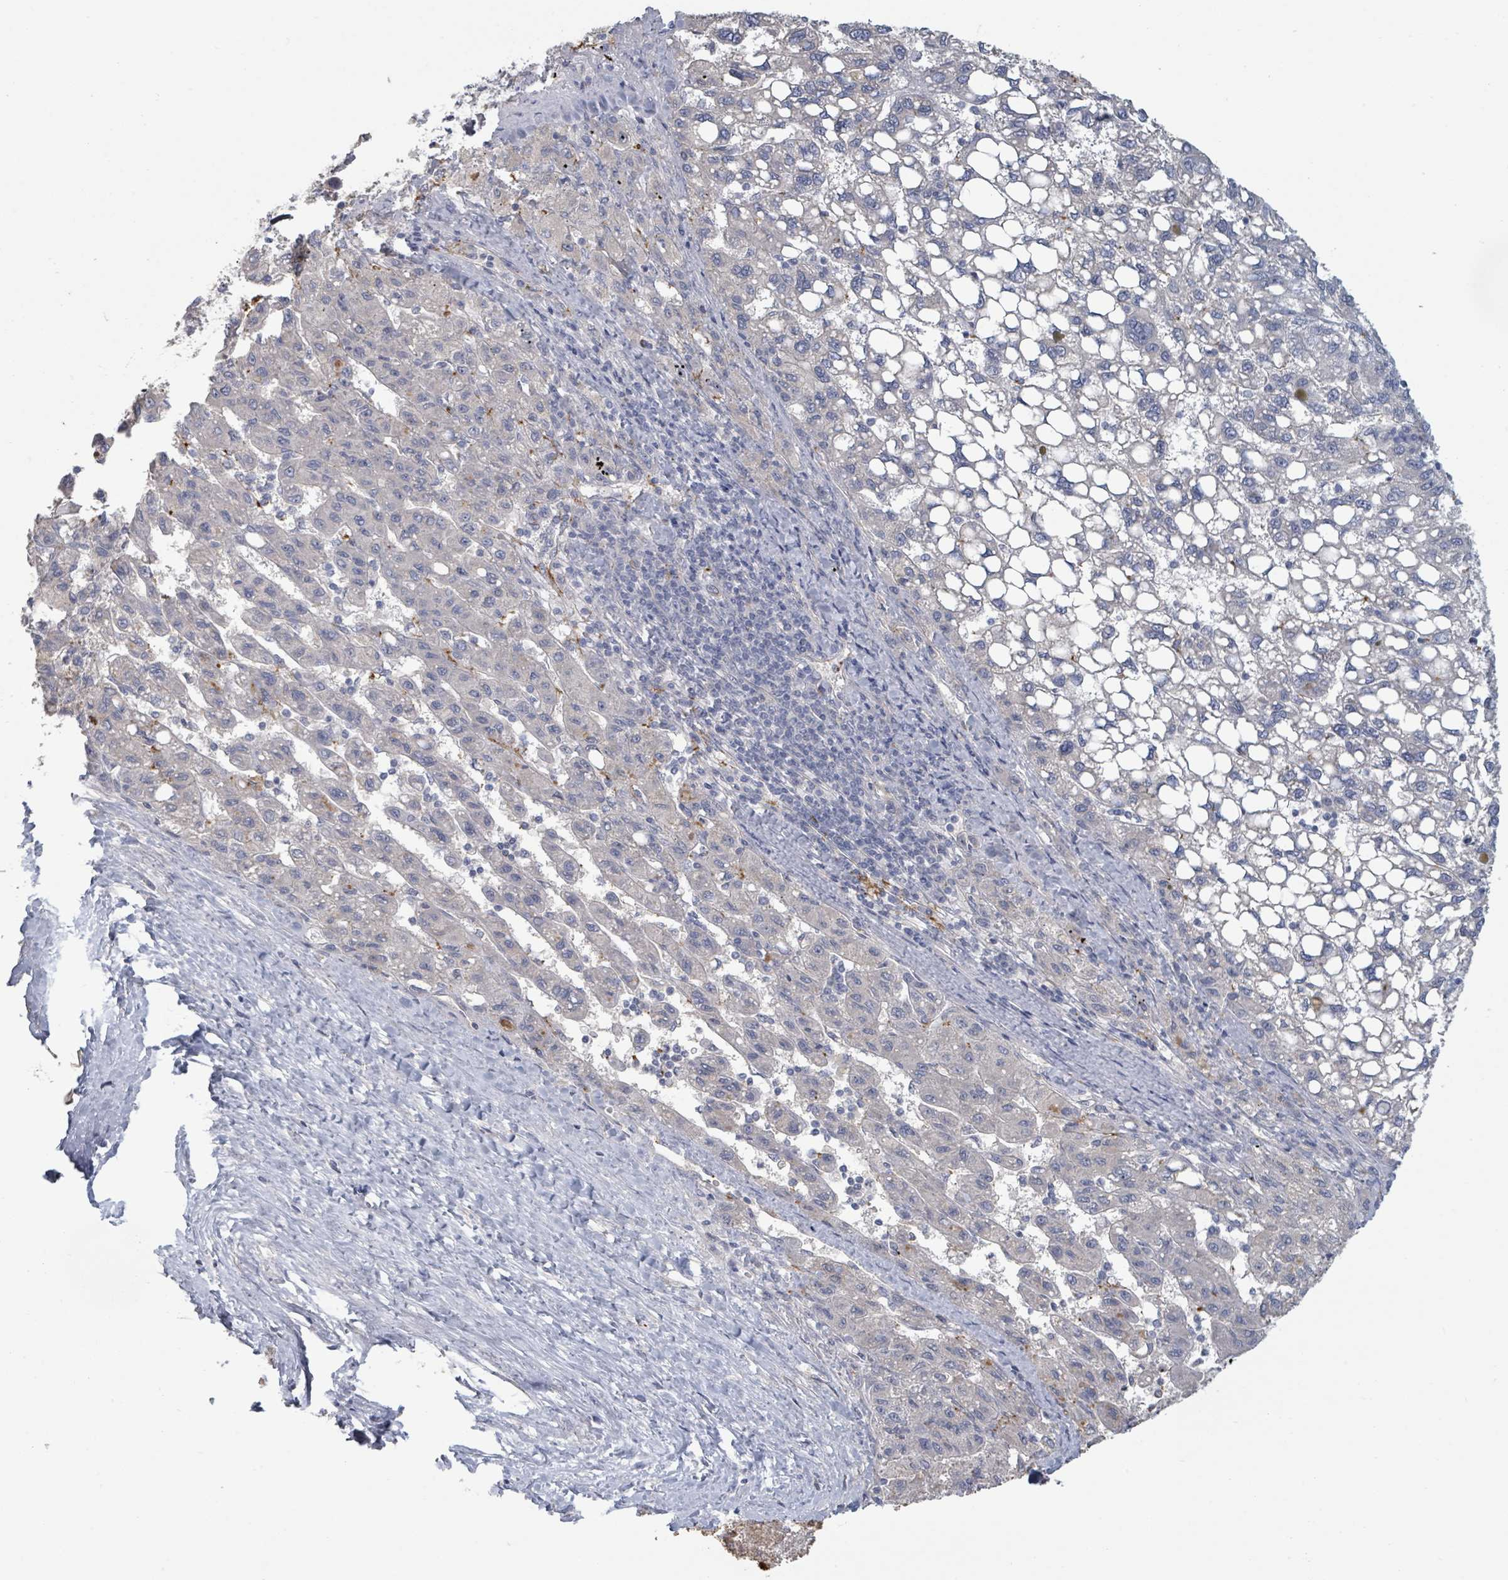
{"staining": {"intensity": "negative", "quantity": "none", "location": "none"}, "tissue": "liver cancer", "cell_type": "Tumor cells", "image_type": "cancer", "snomed": [{"axis": "morphology", "description": "Carcinoma, Hepatocellular, NOS"}, {"axis": "topography", "description": "Liver"}], "caption": "An immunohistochemistry photomicrograph of liver cancer (hepatocellular carcinoma) is shown. There is no staining in tumor cells of liver cancer (hepatocellular carcinoma).", "gene": "PLAUR", "patient": {"sex": "female", "age": 82}}